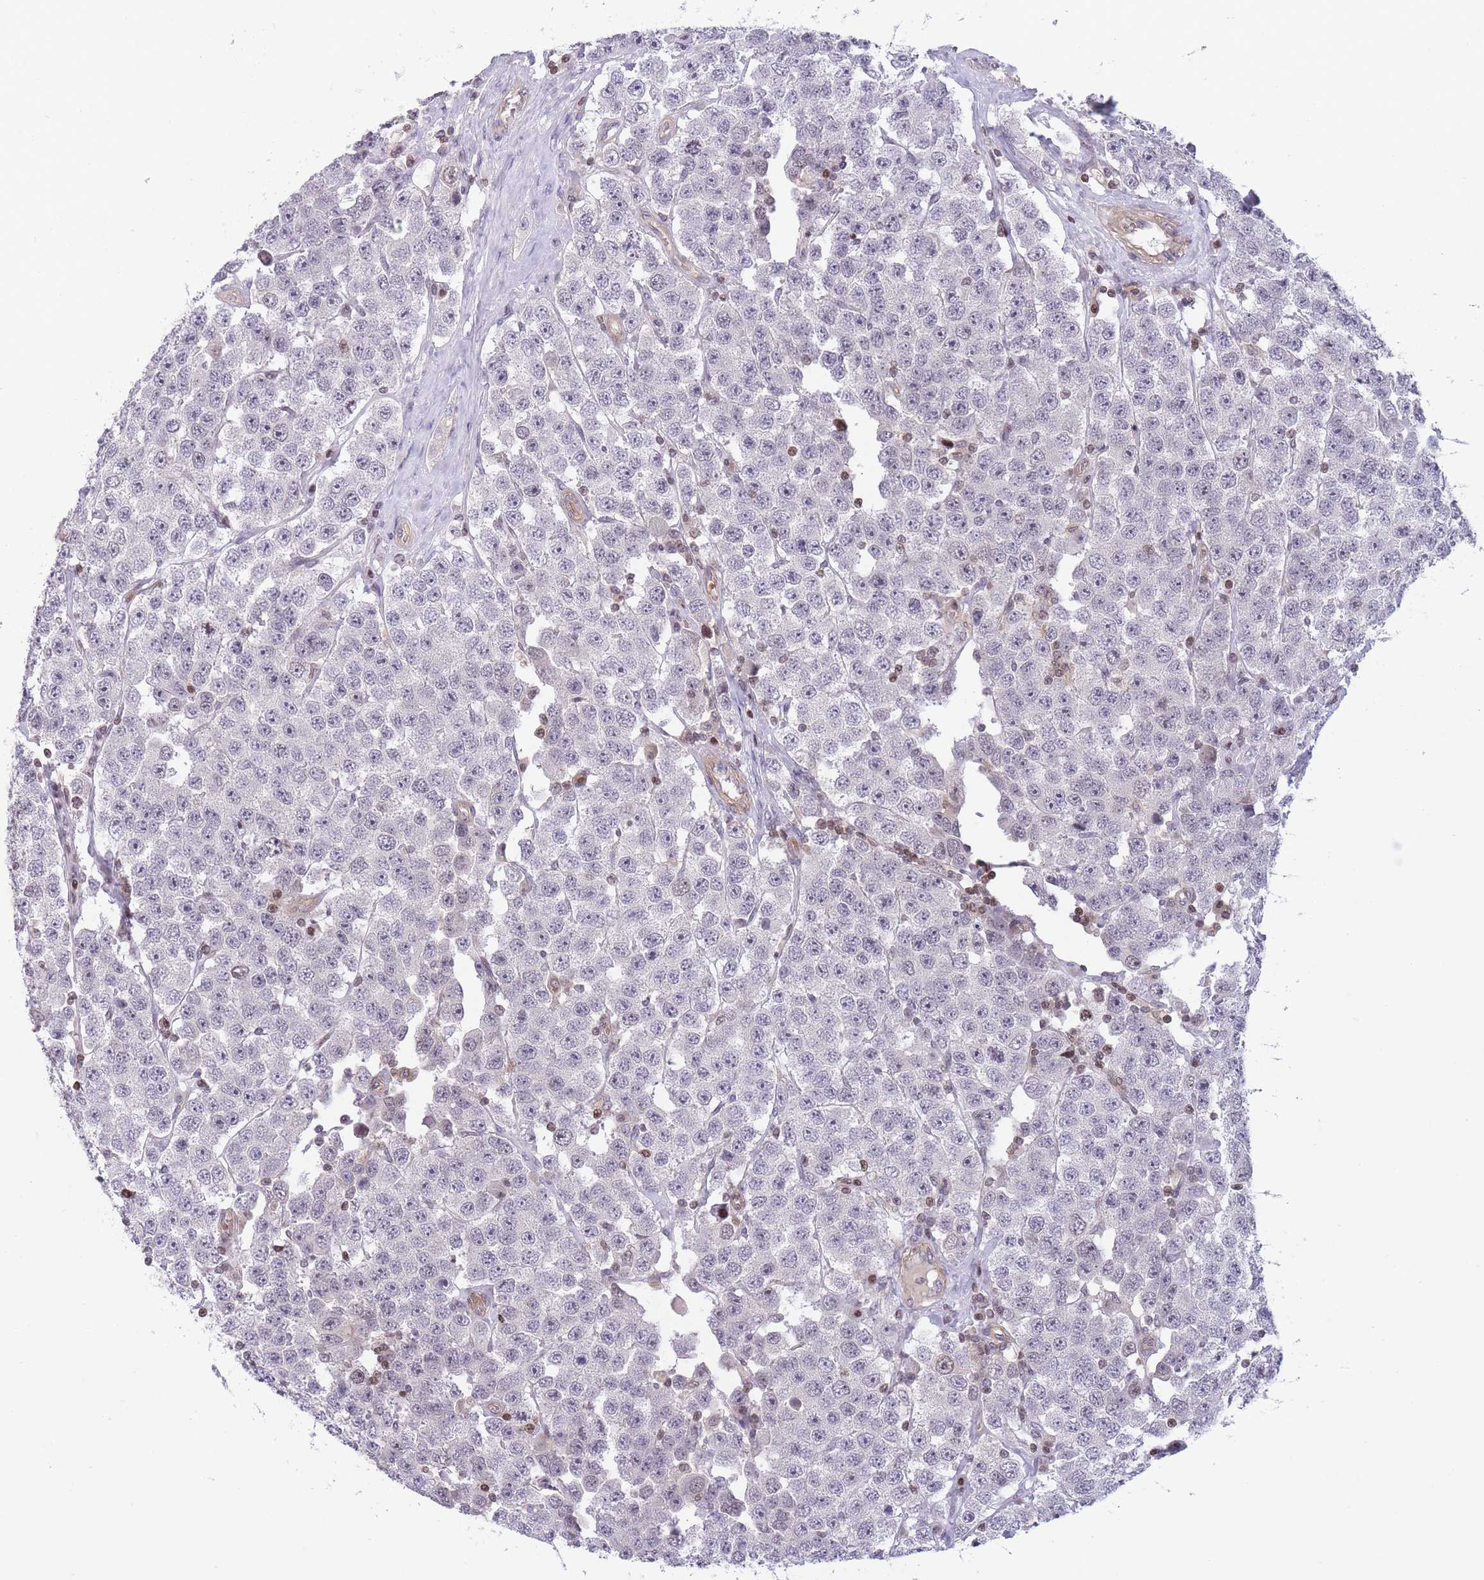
{"staining": {"intensity": "negative", "quantity": "none", "location": "none"}, "tissue": "testis cancer", "cell_type": "Tumor cells", "image_type": "cancer", "snomed": [{"axis": "morphology", "description": "Seminoma, NOS"}, {"axis": "topography", "description": "Testis"}], "caption": "The histopathology image reveals no significant staining in tumor cells of testis seminoma.", "gene": "SLC35F5", "patient": {"sex": "male", "age": 28}}